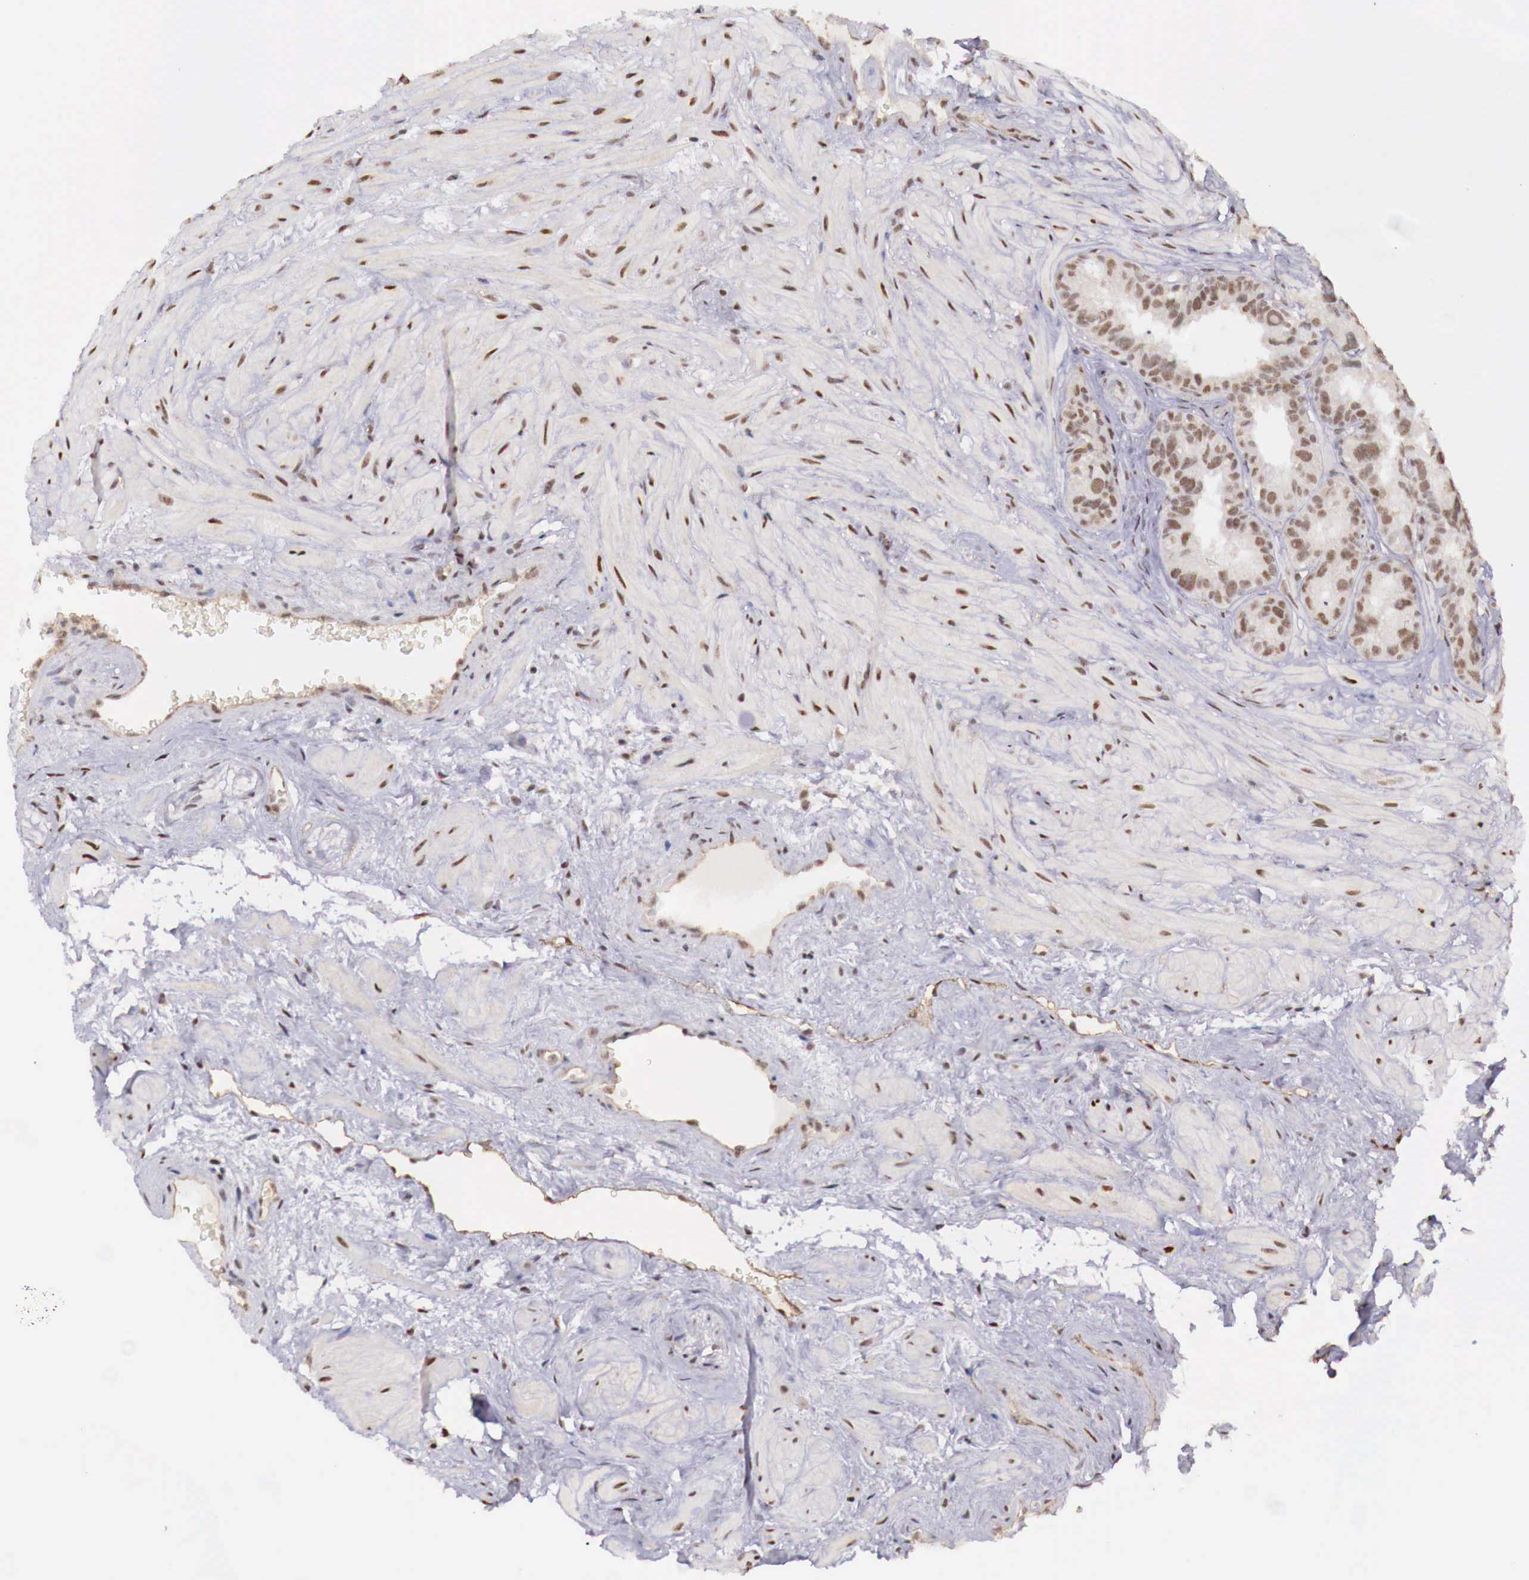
{"staining": {"intensity": "moderate", "quantity": ">75%", "location": "nuclear"}, "tissue": "seminal vesicle", "cell_type": "Glandular cells", "image_type": "normal", "snomed": [{"axis": "morphology", "description": "Normal tissue, NOS"}, {"axis": "topography", "description": "Seminal veicle"}], "caption": "Immunohistochemical staining of normal human seminal vesicle exhibits >75% levels of moderate nuclear protein expression in approximately >75% of glandular cells. Nuclei are stained in blue.", "gene": "FOXP2", "patient": {"sex": "male", "age": 63}}